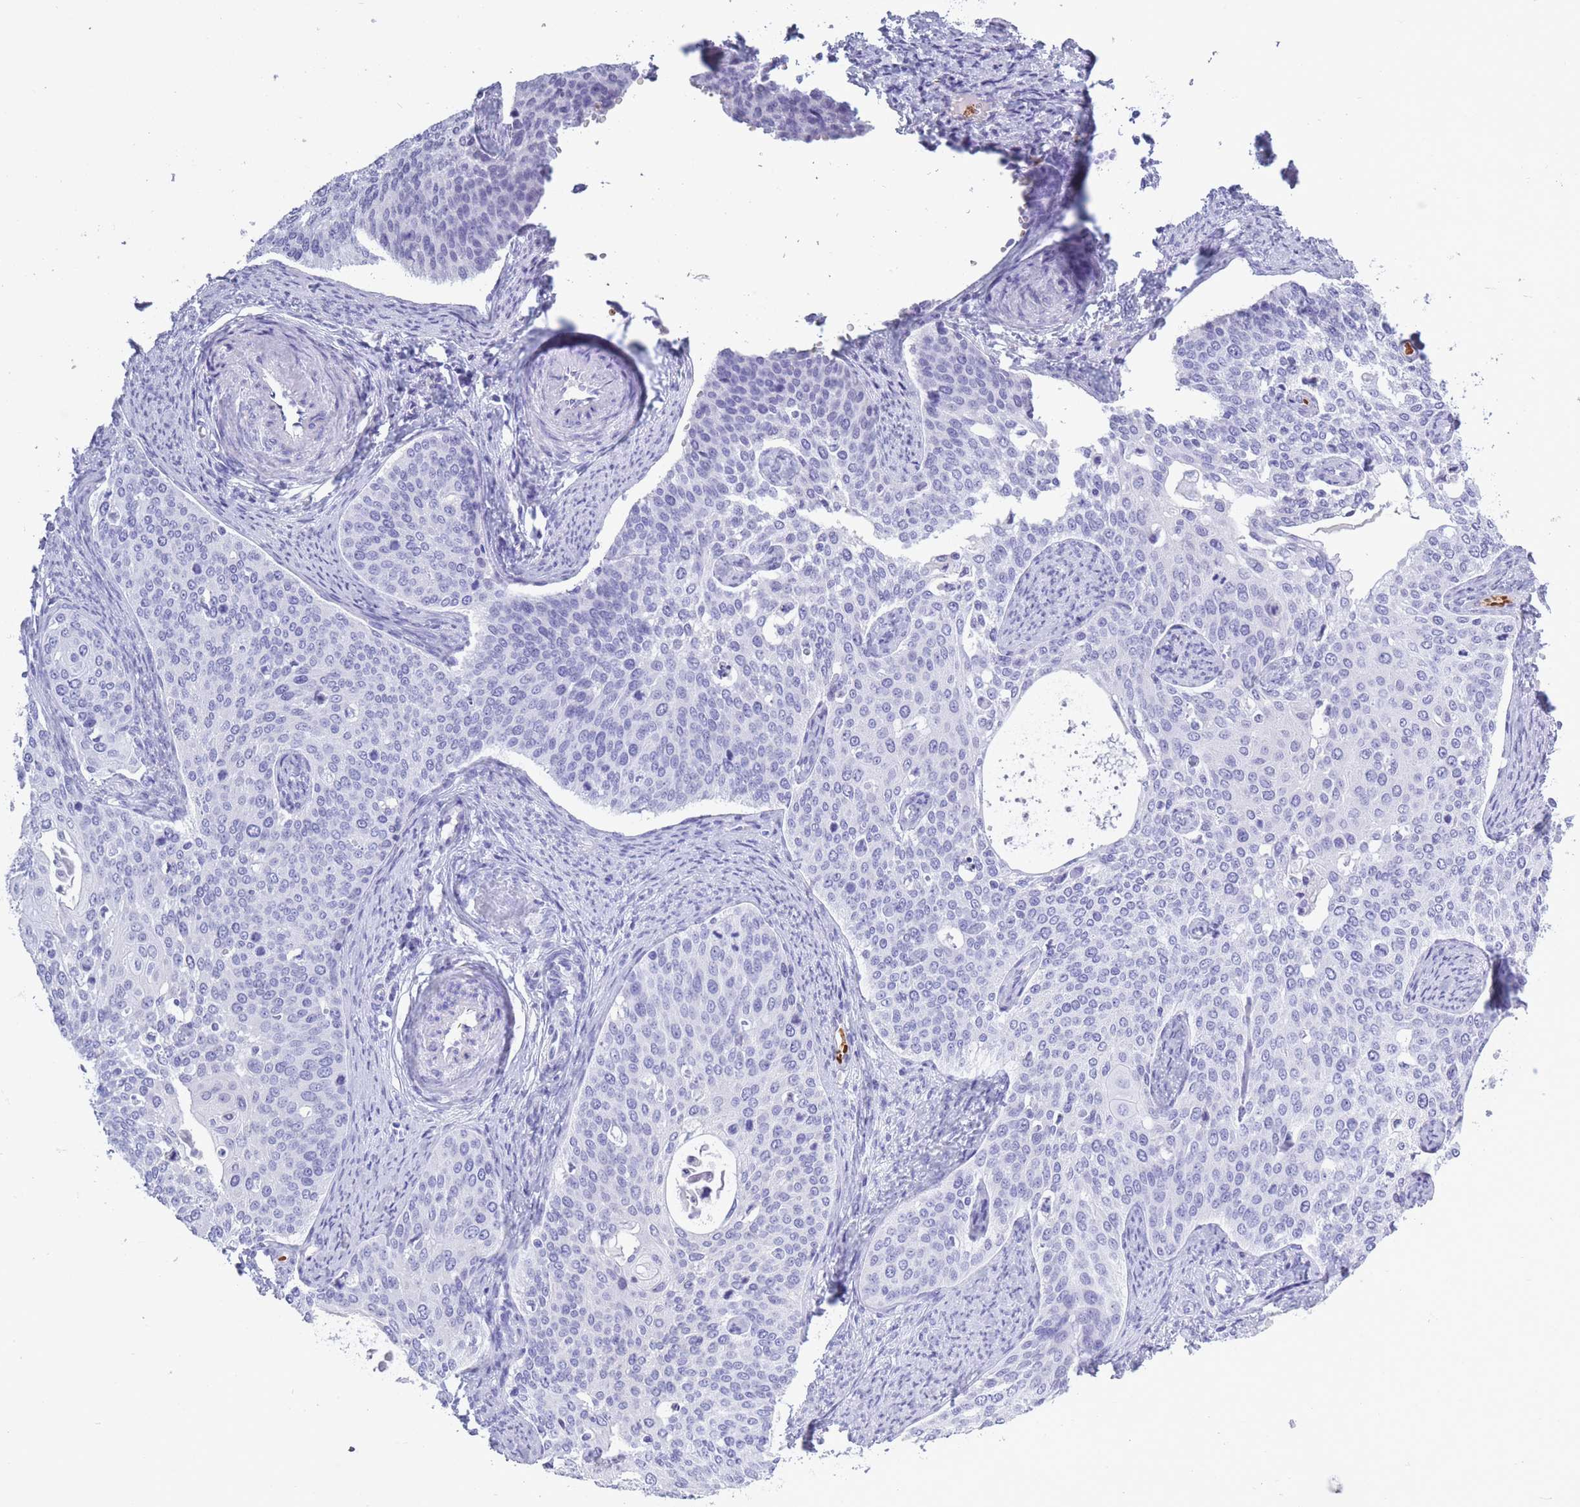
{"staining": {"intensity": "negative", "quantity": "none", "location": "none"}, "tissue": "cervical cancer", "cell_type": "Tumor cells", "image_type": "cancer", "snomed": [{"axis": "morphology", "description": "Squamous cell carcinoma, NOS"}, {"axis": "topography", "description": "Cervix"}], "caption": "Immunohistochemical staining of cervical squamous cell carcinoma demonstrates no significant expression in tumor cells.", "gene": "OR7C1", "patient": {"sex": "female", "age": 44}}